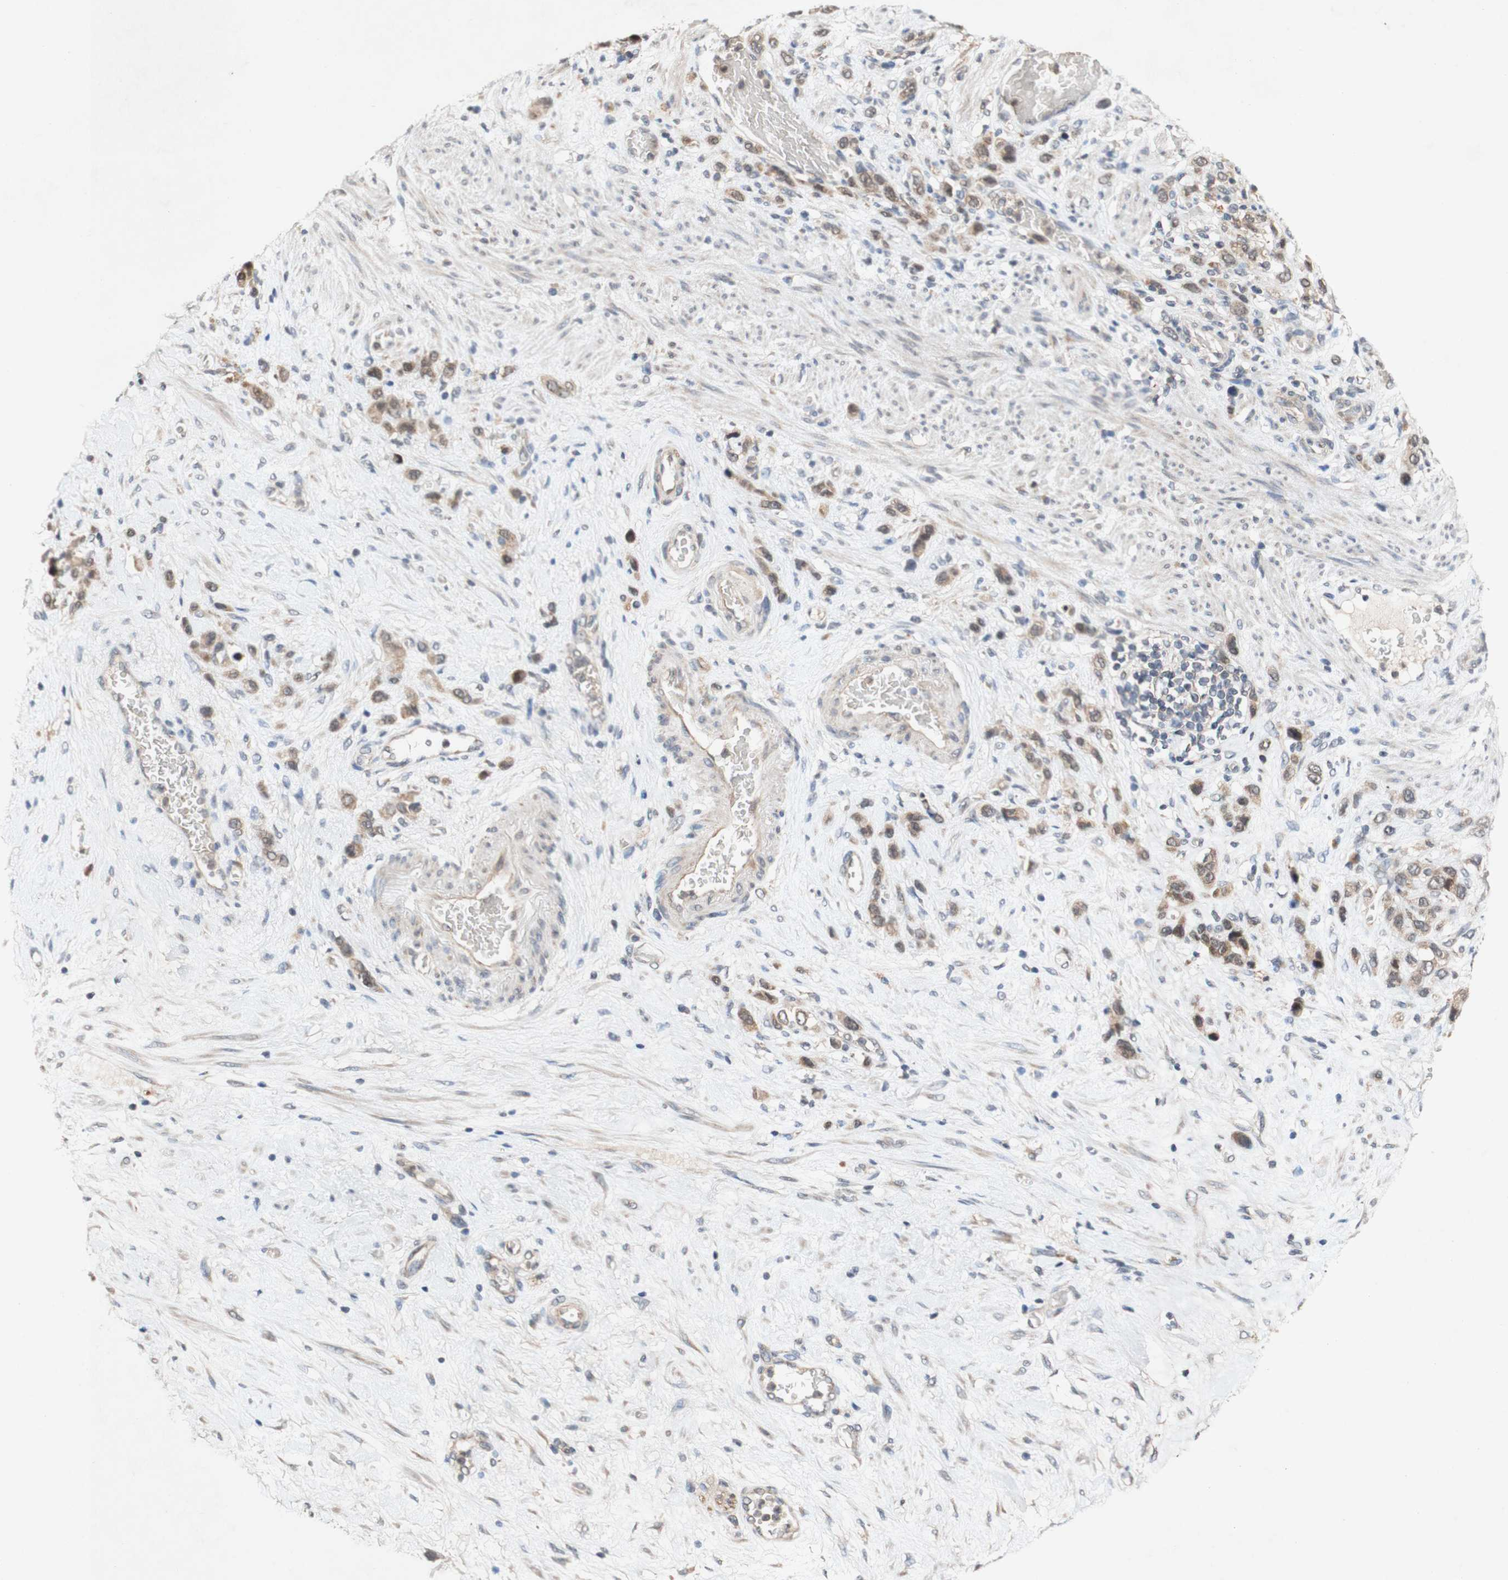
{"staining": {"intensity": "moderate", "quantity": ">75%", "location": "cytoplasmic/membranous"}, "tissue": "stomach cancer", "cell_type": "Tumor cells", "image_type": "cancer", "snomed": [{"axis": "morphology", "description": "Adenocarcinoma, NOS"}, {"axis": "morphology", "description": "Adenocarcinoma, High grade"}, {"axis": "topography", "description": "Stomach, upper"}, {"axis": "topography", "description": "Stomach, lower"}], "caption": "DAB (3,3'-diaminobenzidine) immunohistochemical staining of human stomach cancer (high-grade adenocarcinoma) demonstrates moderate cytoplasmic/membranous protein expression in about >75% of tumor cells. Using DAB (3,3'-diaminobenzidine) (brown) and hematoxylin (blue) stains, captured at high magnification using brightfield microscopy.", "gene": "PIN1", "patient": {"sex": "female", "age": 65}}